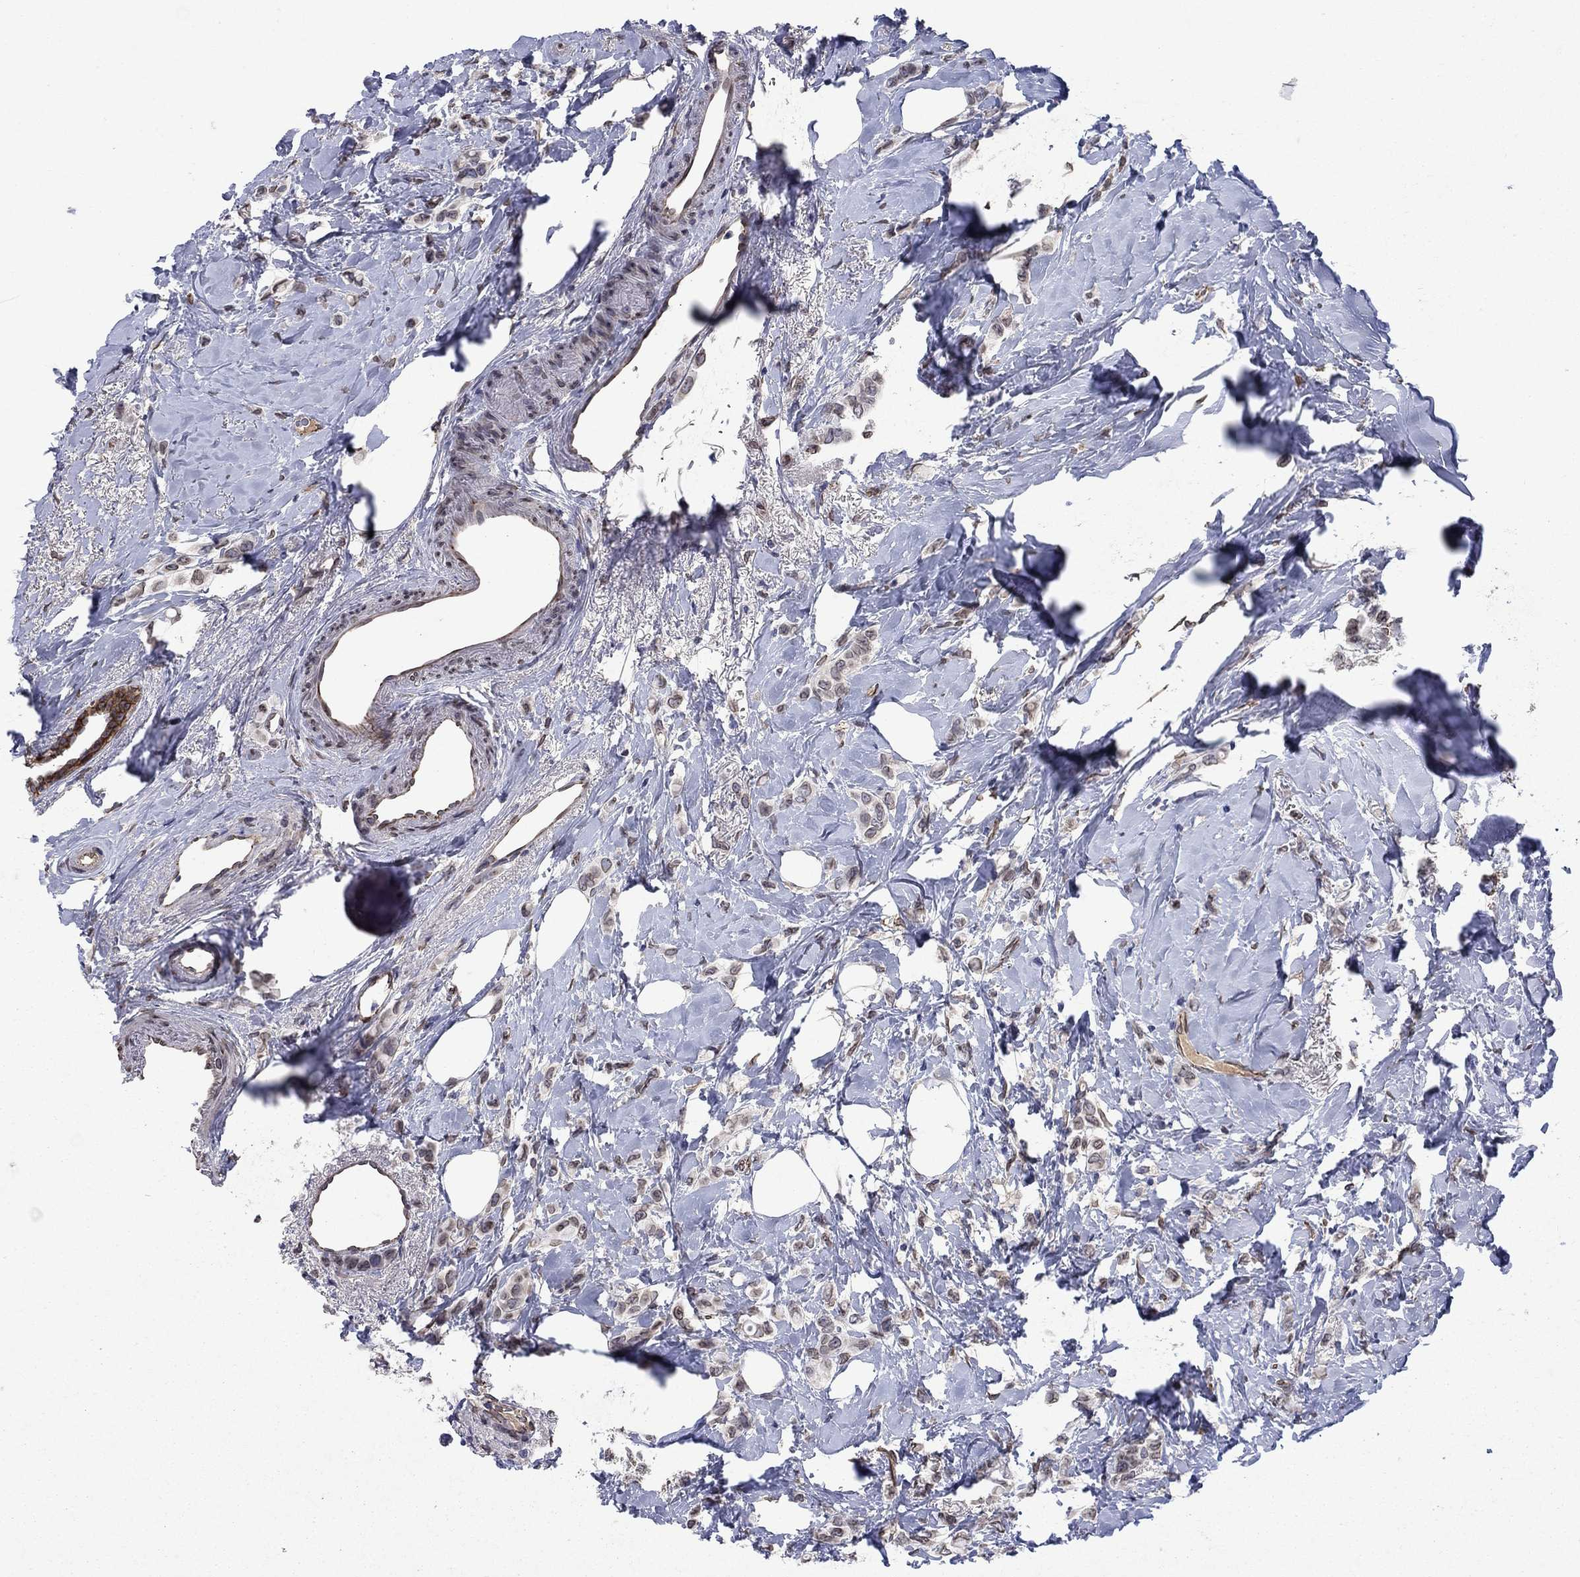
{"staining": {"intensity": "negative", "quantity": "none", "location": "none"}, "tissue": "breast cancer", "cell_type": "Tumor cells", "image_type": "cancer", "snomed": [{"axis": "morphology", "description": "Lobular carcinoma"}, {"axis": "topography", "description": "Breast"}], "caption": "DAB (3,3'-diaminobenzidine) immunohistochemical staining of human lobular carcinoma (breast) shows no significant positivity in tumor cells.", "gene": "EMC9", "patient": {"sex": "female", "age": 66}}